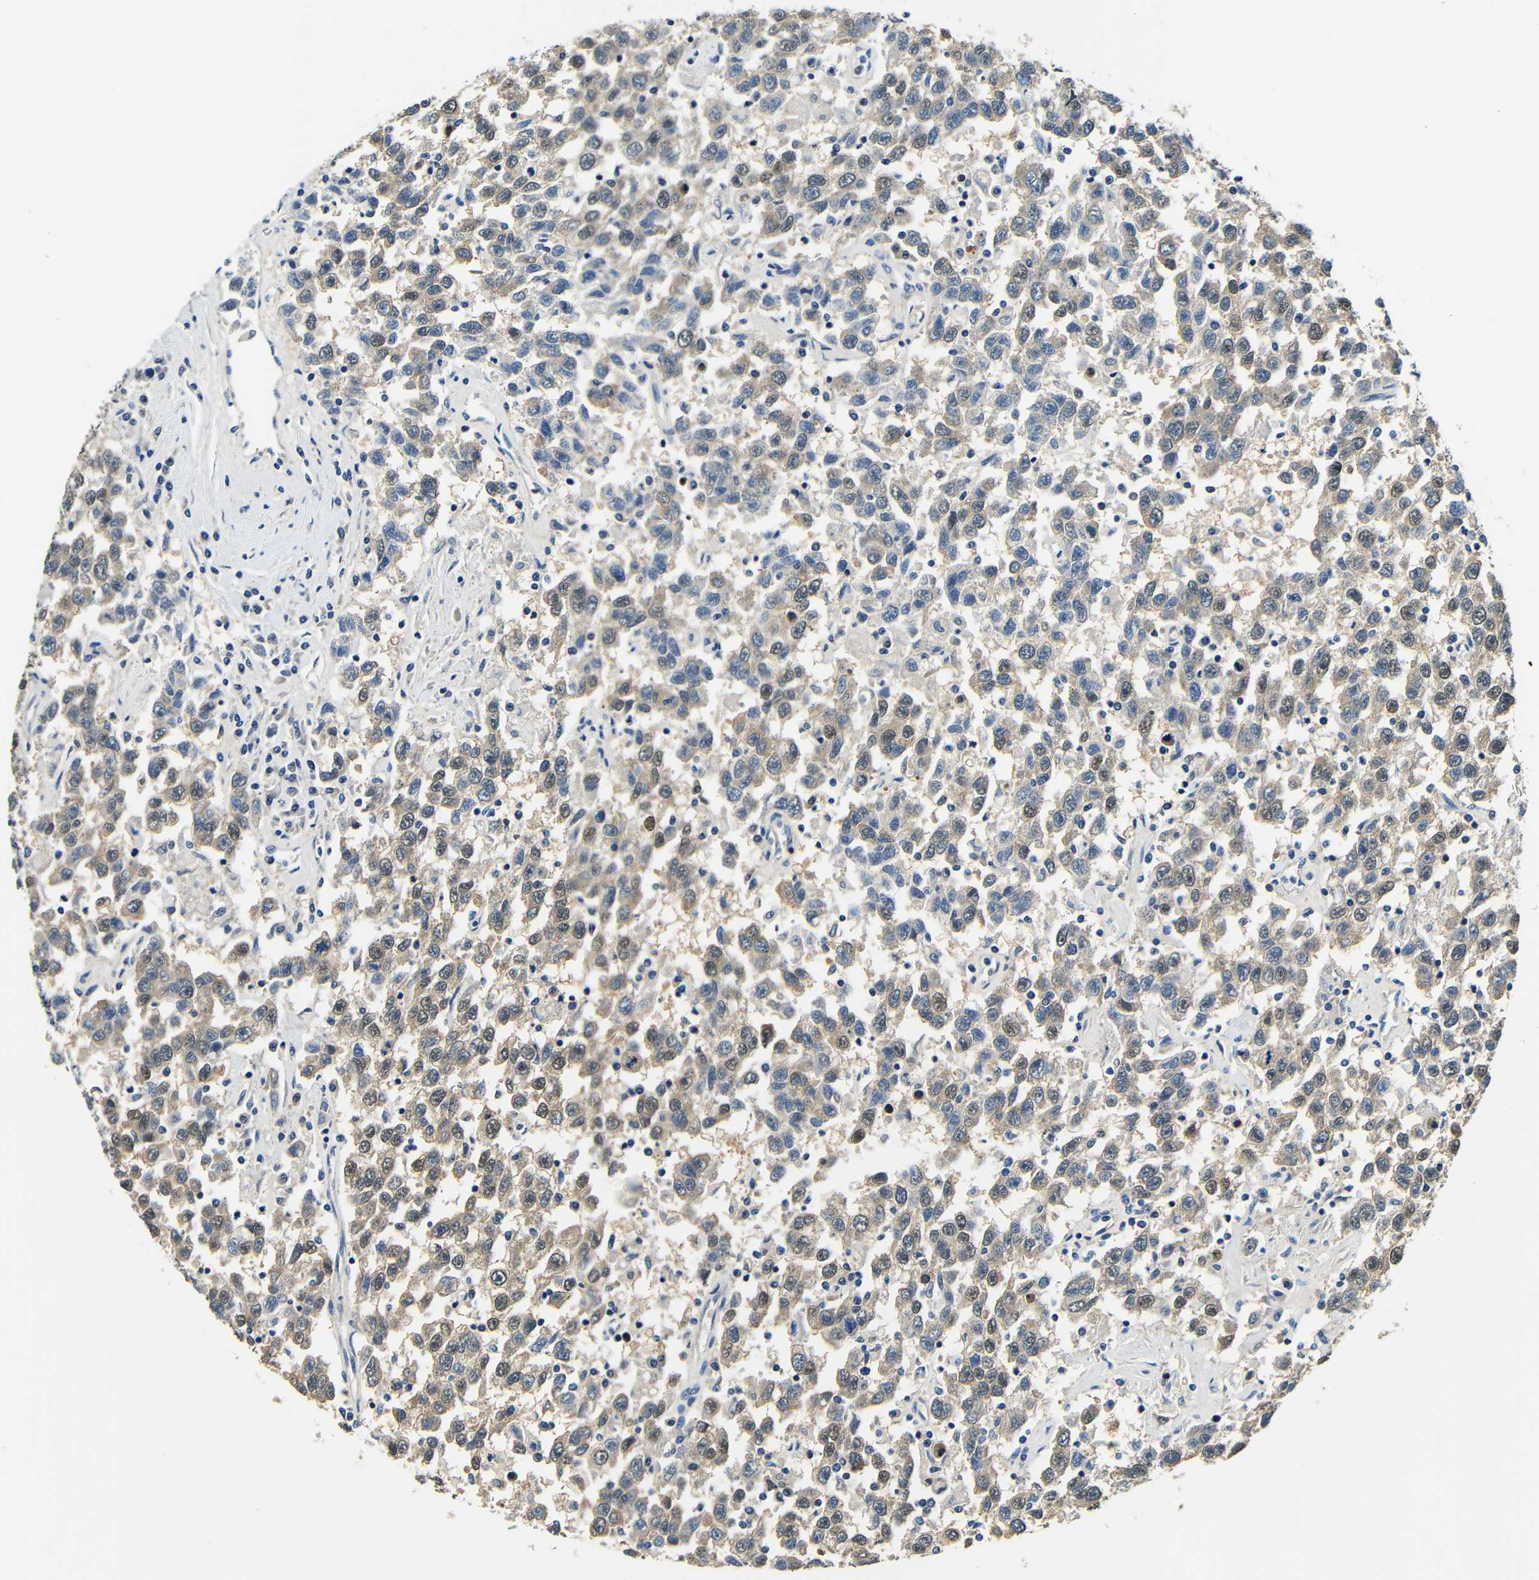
{"staining": {"intensity": "weak", "quantity": ">75%", "location": "cytoplasmic/membranous,nuclear"}, "tissue": "testis cancer", "cell_type": "Tumor cells", "image_type": "cancer", "snomed": [{"axis": "morphology", "description": "Seminoma, NOS"}, {"axis": "topography", "description": "Testis"}], "caption": "Immunohistochemistry (IHC) (DAB (3,3'-diaminobenzidine)) staining of testis cancer exhibits weak cytoplasmic/membranous and nuclear protein expression in approximately >75% of tumor cells.", "gene": "ADAP1", "patient": {"sex": "male", "age": 41}}